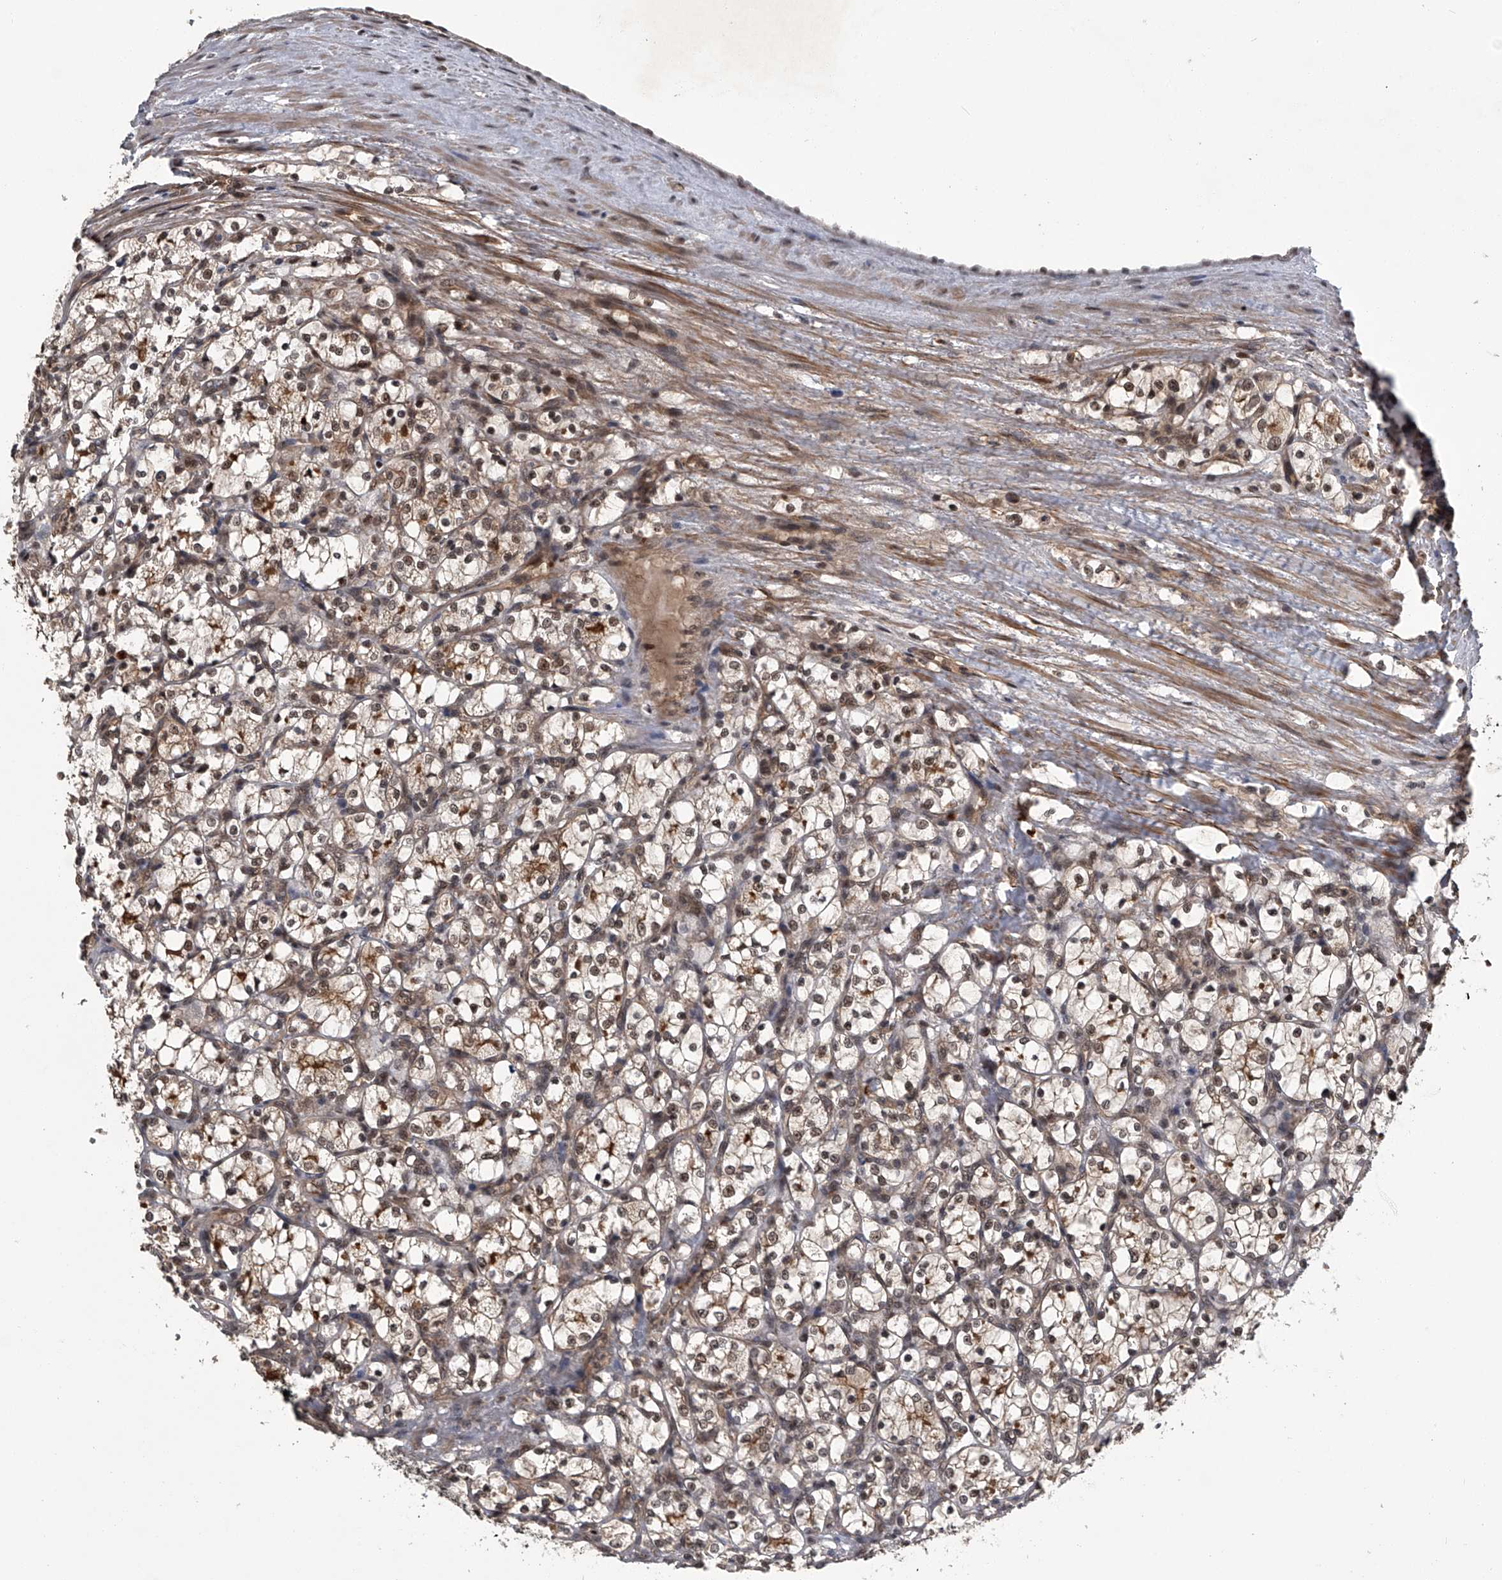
{"staining": {"intensity": "weak", "quantity": "25%-75%", "location": "cytoplasmic/membranous,nuclear"}, "tissue": "renal cancer", "cell_type": "Tumor cells", "image_type": "cancer", "snomed": [{"axis": "morphology", "description": "Adenocarcinoma, NOS"}, {"axis": "topography", "description": "Kidney"}], "caption": "Weak cytoplasmic/membranous and nuclear staining is seen in about 25%-75% of tumor cells in renal cancer (adenocarcinoma).", "gene": "SLC12A8", "patient": {"sex": "female", "age": 69}}